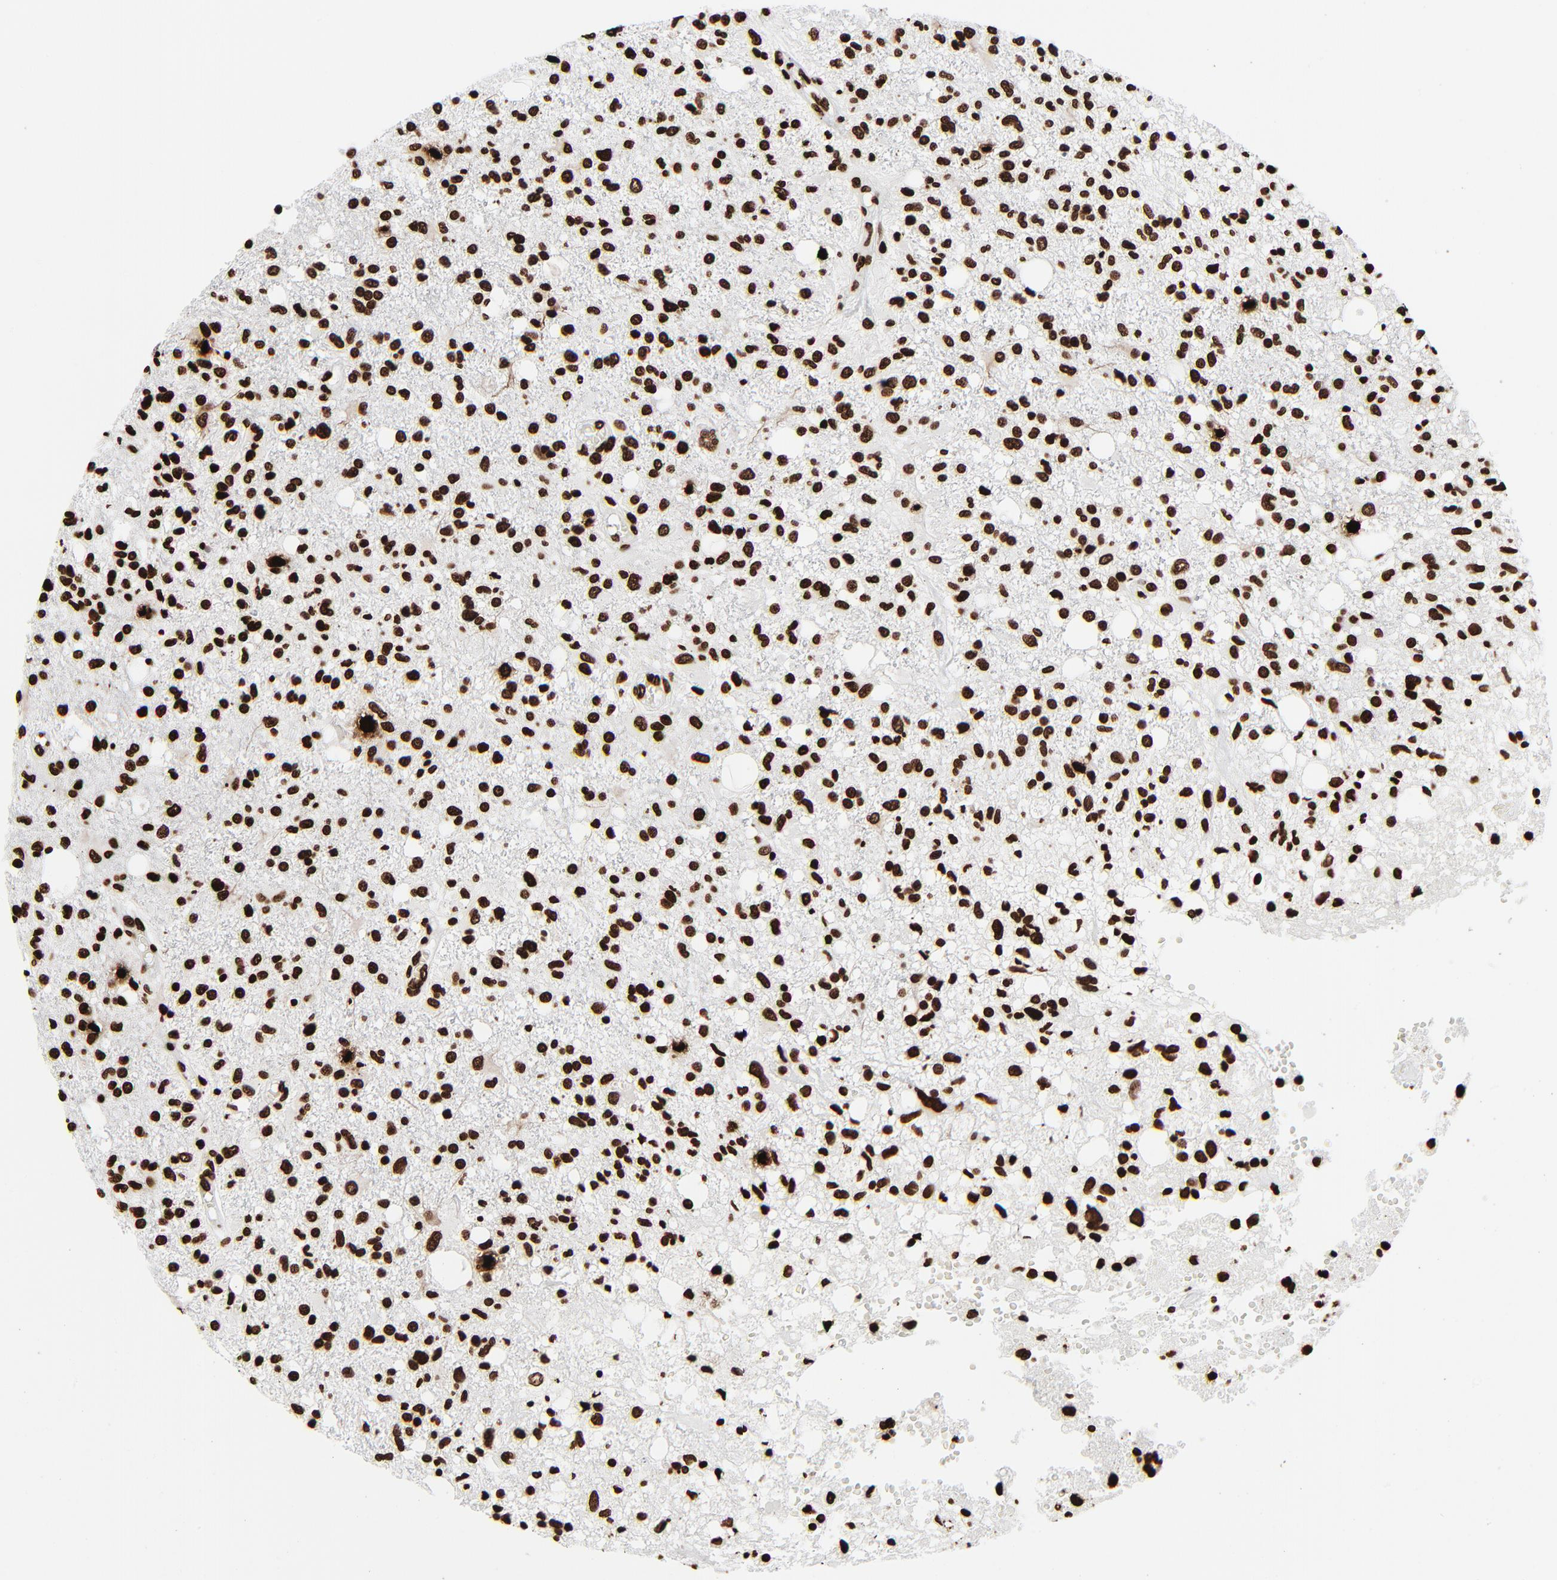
{"staining": {"intensity": "strong", "quantity": ">75%", "location": "nuclear"}, "tissue": "glioma", "cell_type": "Tumor cells", "image_type": "cancer", "snomed": [{"axis": "morphology", "description": "Glioma, malignant, High grade"}, {"axis": "topography", "description": "Cerebral cortex"}], "caption": "Immunohistochemistry (IHC) micrograph of neoplastic tissue: glioma stained using immunohistochemistry (IHC) reveals high levels of strong protein expression localized specifically in the nuclear of tumor cells, appearing as a nuclear brown color.", "gene": "H3-4", "patient": {"sex": "male", "age": 76}}